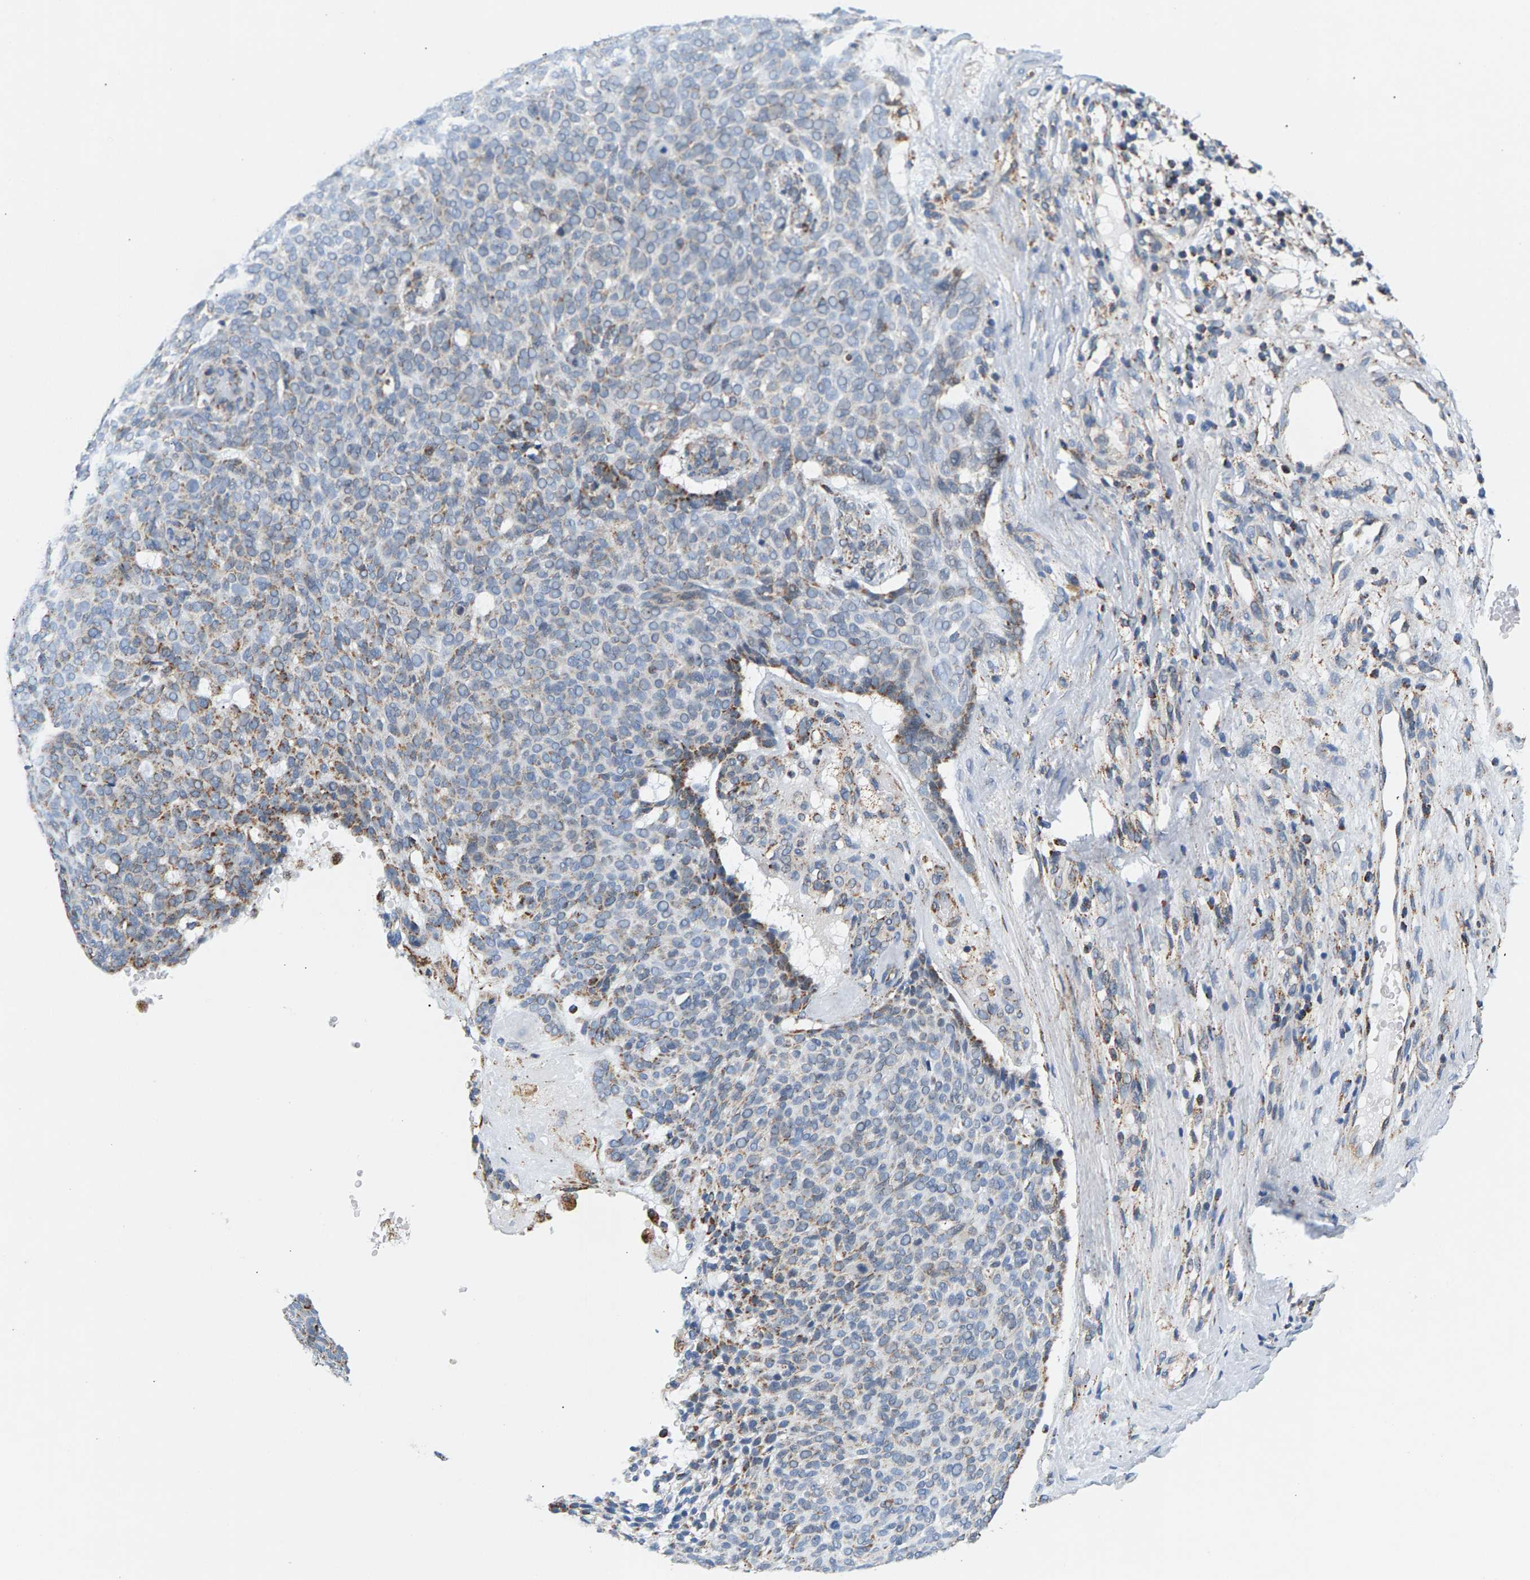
{"staining": {"intensity": "moderate", "quantity": "<25%", "location": "cytoplasmic/membranous"}, "tissue": "skin cancer", "cell_type": "Tumor cells", "image_type": "cancer", "snomed": [{"axis": "morphology", "description": "Basal cell carcinoma"}, {"axis": "topography", "description": "Skin"}], "caption": "This photomicrograph displays skin cancer (basal cell carcinoma) stained with immunohistochemistry to label a protein in brown. The cytoplasmic/membranous of tumor cells show moderate positivity for the protein. Nuclei are counter-stained blue.", "gene": "PDE1A", "patient": {"sex": "male", "age": 61}}